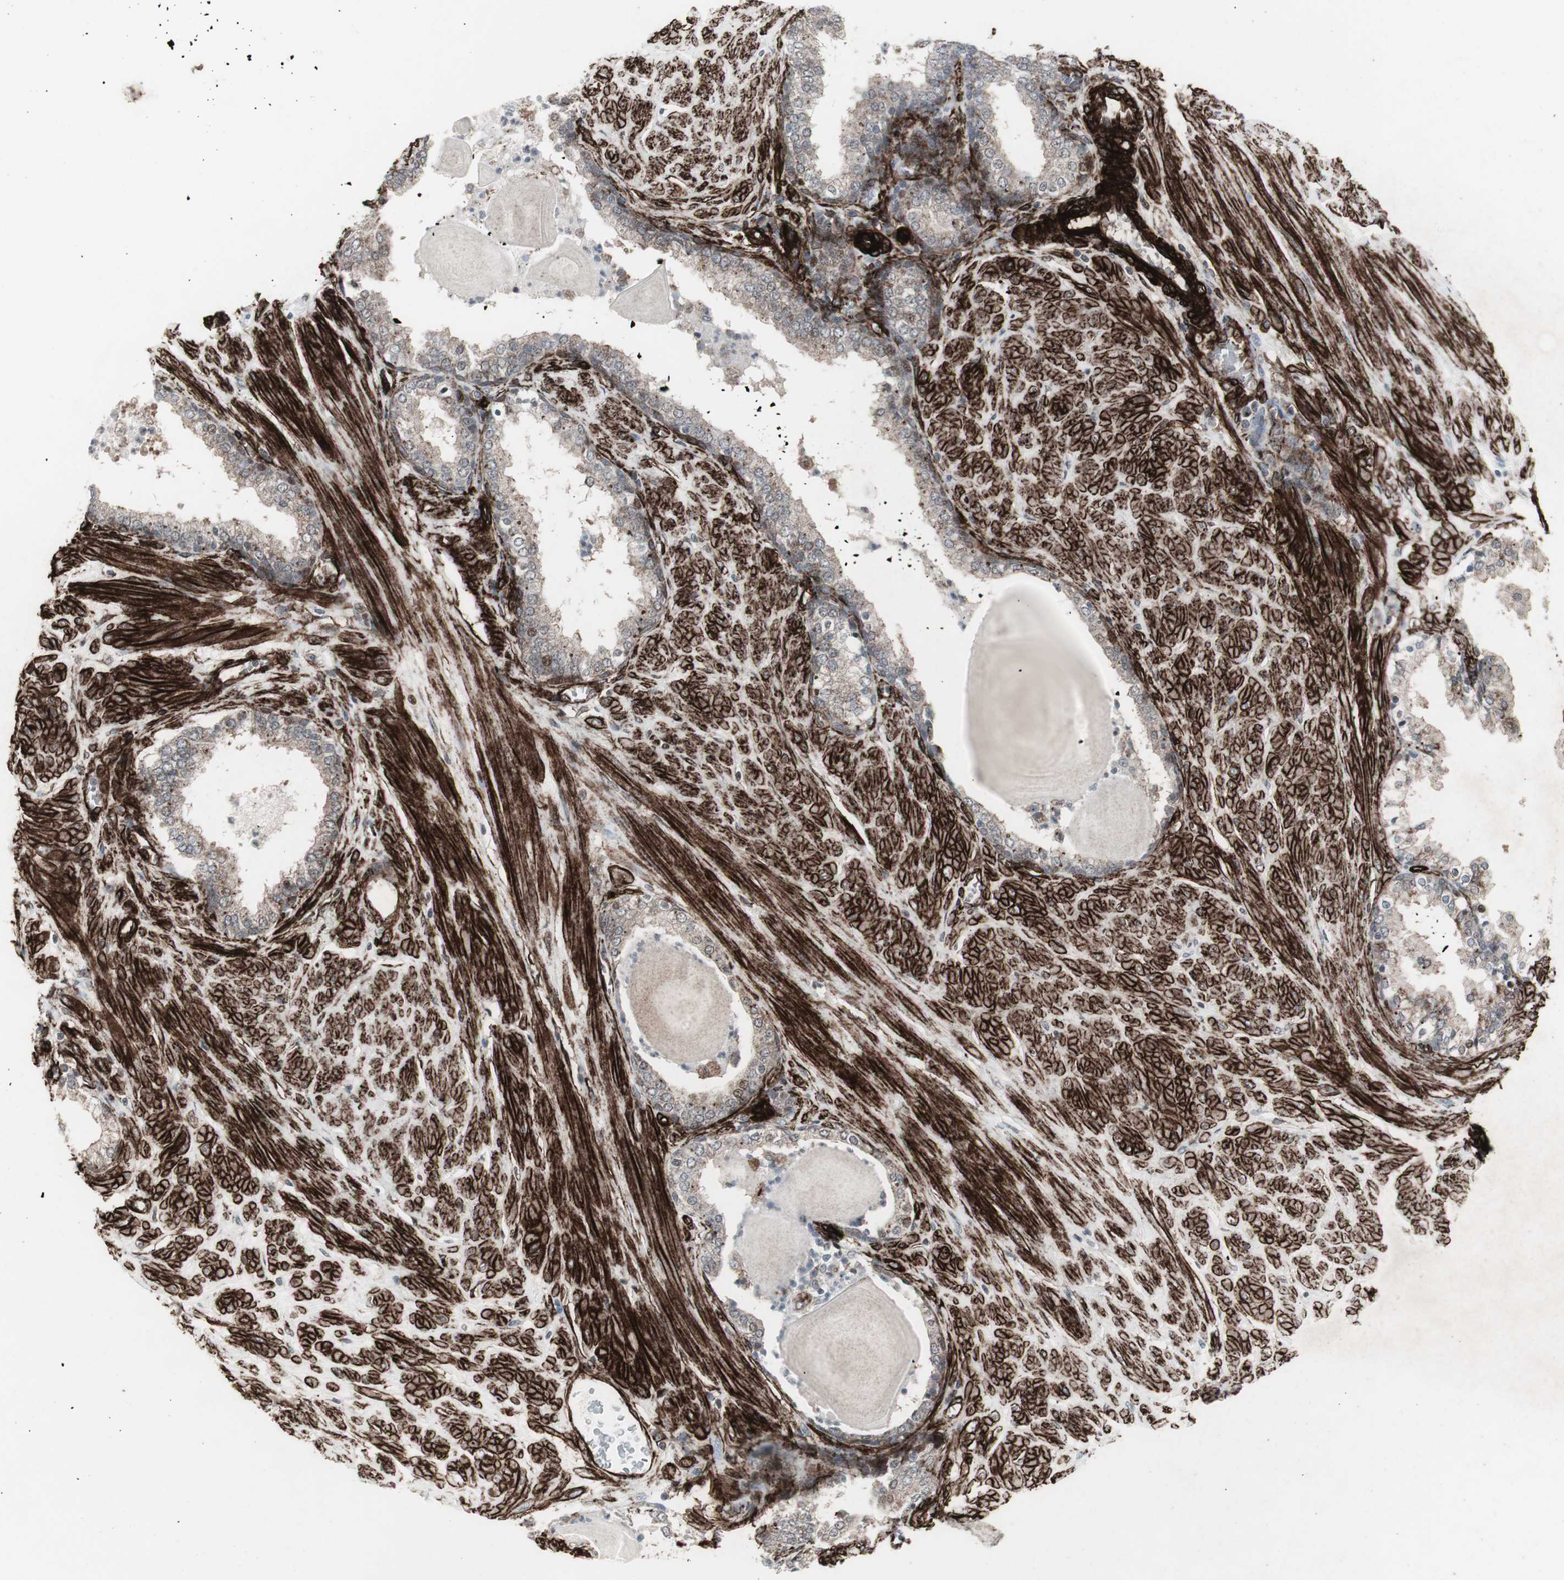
{"staining": {"intensity": "weak", "quantity": "25%-75%", "location": "cytoplasmic/membranous"}, "tissue": "prostate", "cell_type": "Glandular cells", "image_type": "normal", "snomed": [{"axis": "morphology", "description": "Normal tissue, NOS"}, {"axis": "topography", "description": "Prostate"}], "caption": "A brown stain labels weak cytoplasmic/membranous staining of a protein in glandular cells of benign human prostate.", "gene": "PDGFA", "patient": {"sex": "male", "age": 51}}